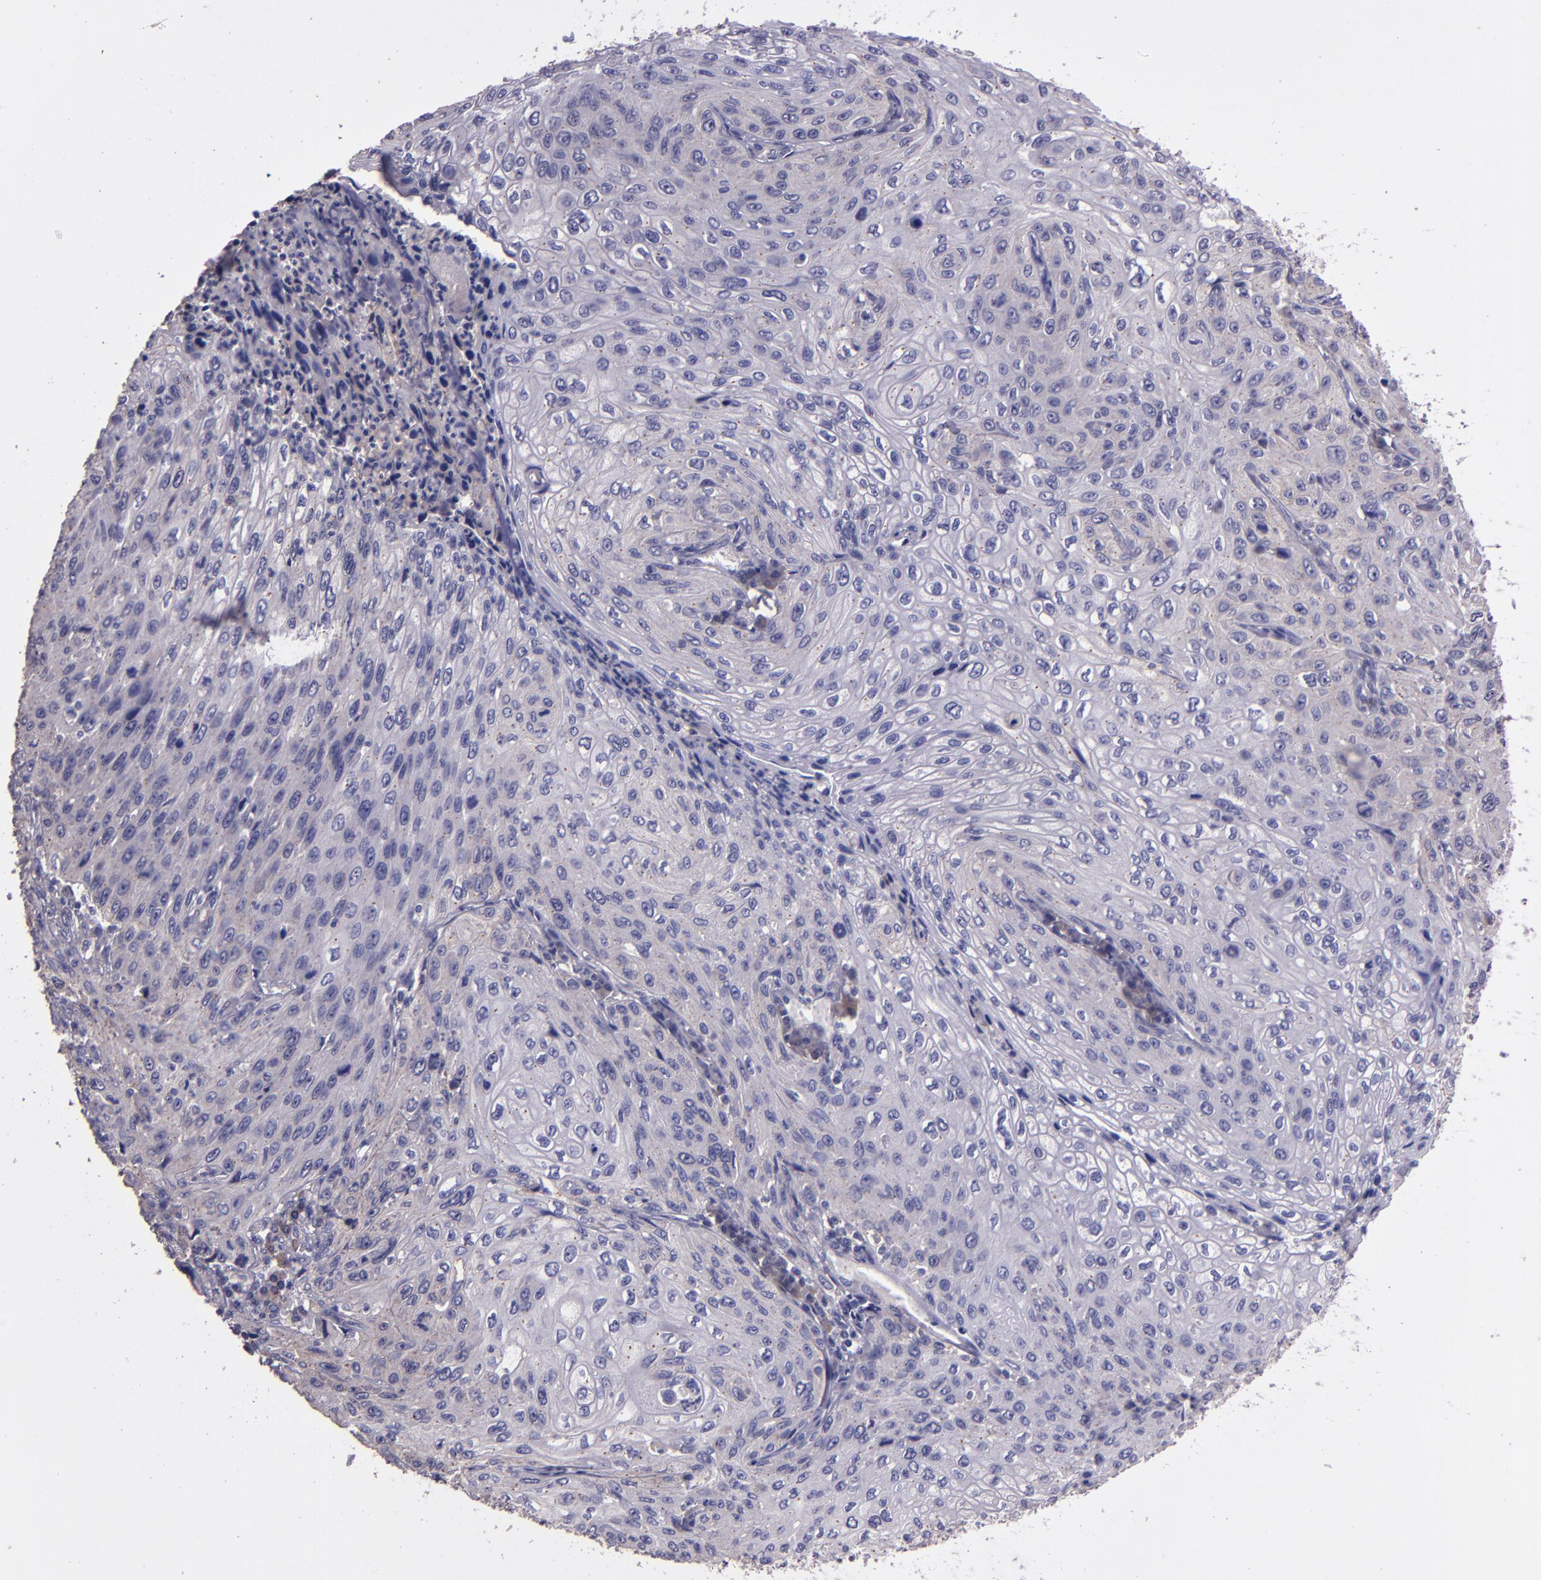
{"staining": {"intensity": "negative", "quantity": "none", "location": "none"}, "tissue": "cervical cancer", "cell_type": "Tumor cells", "image_type": "cancer", "snomed": [{"axis": "morphology", "description": "Squamous cell carcinoma, NOS"}, {"axis": "topography", "description": "Cervix"}], "caption": "Tumor cells are negative for brown protein staining in squamous cell carcinoma (cervical). (DAB (3,3'-diaminobenzidine) immunohistochemistry visualized using brightfield microscopy, high magnification).", "gene": "PAPPA", "patient": {"sex": "female", "age": 32}}